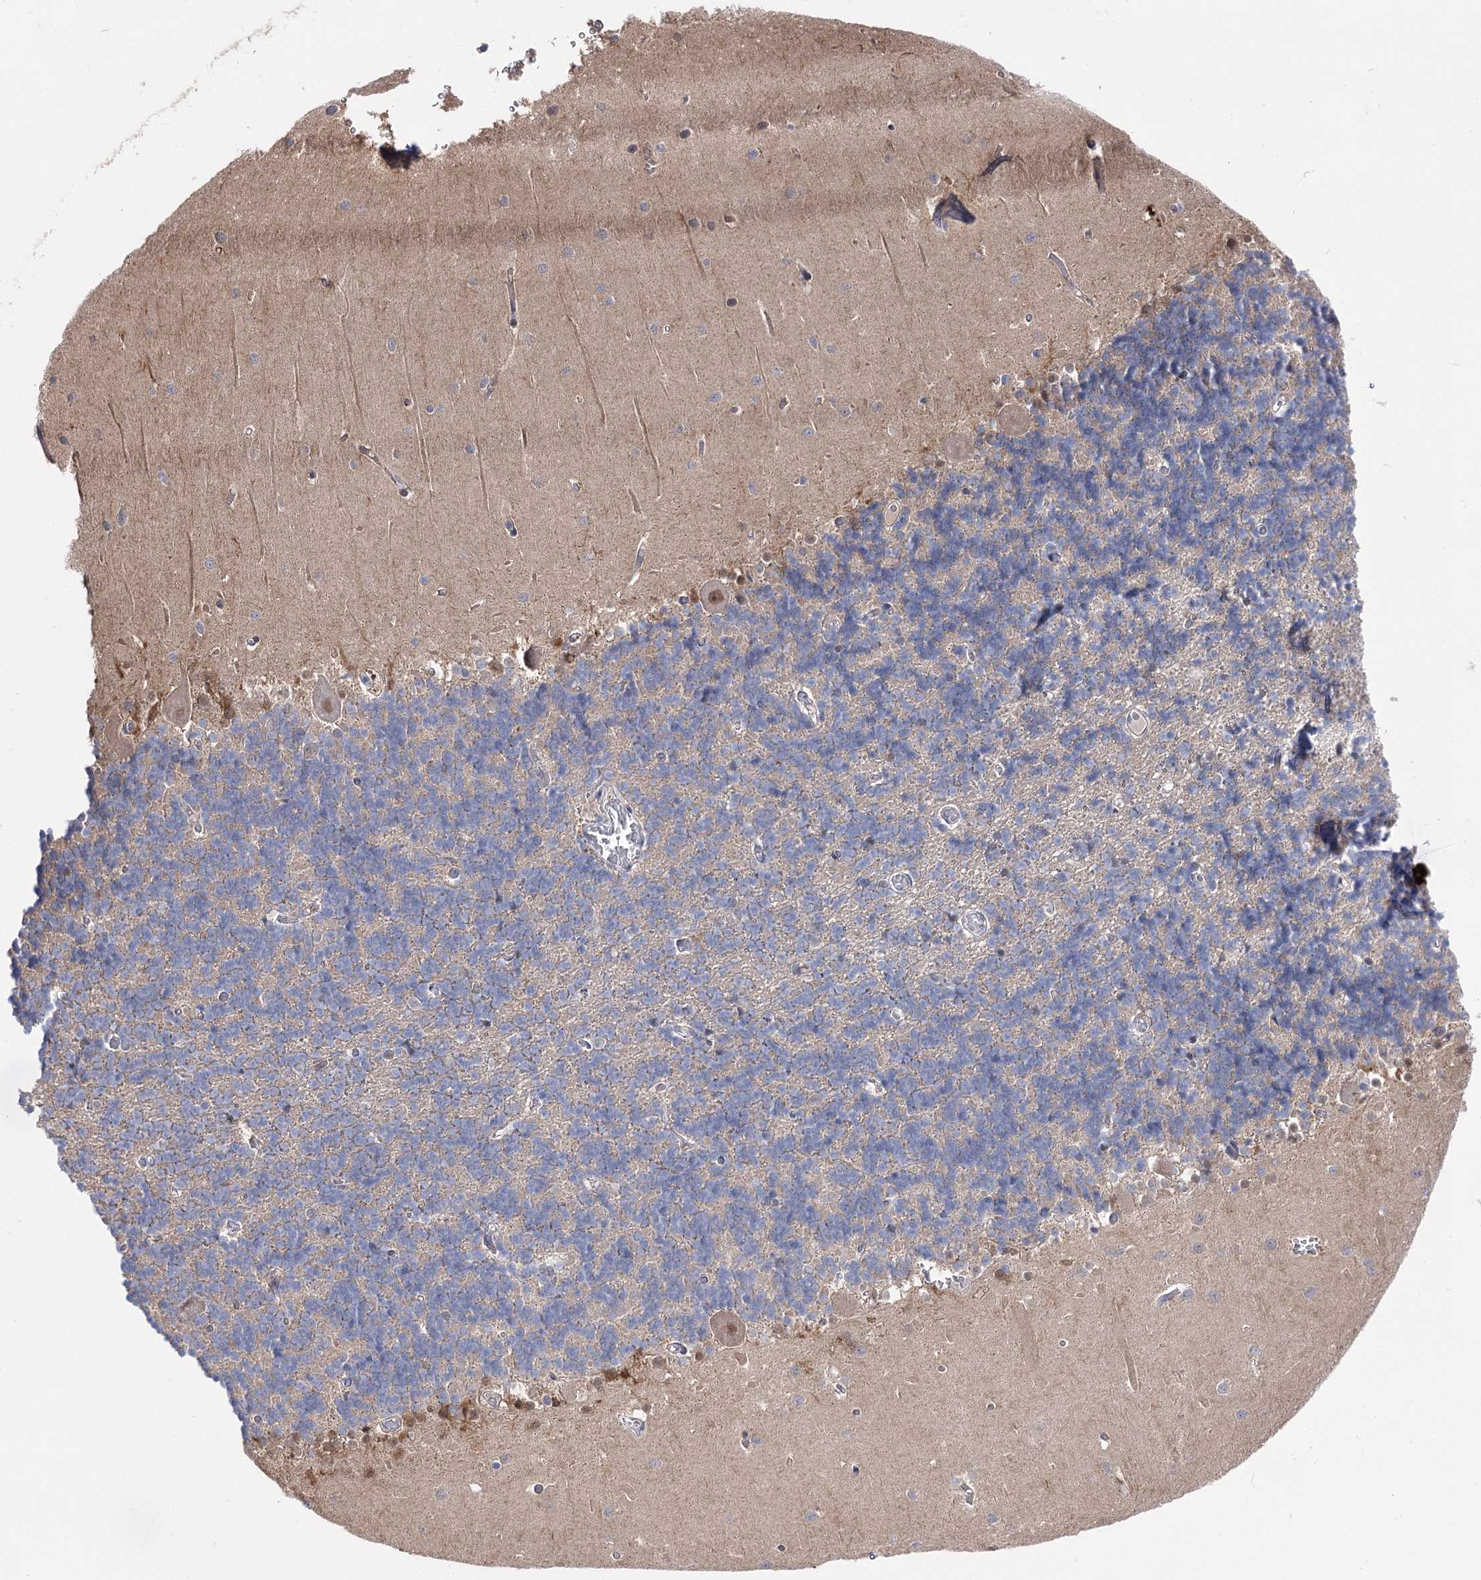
{"staining": {"intensity": "weak", "quantity": "25%-75%", "location": "cytoplasmic/membranous"}, "tissue": "cerebellum", "cell_type": "Cells in granular layer", "image_type": "normal", "snomed": [{"axis": "morphology", "description": "Normal tissue, NOS"}, {"axis": "topography", "description": "Cerebellum"}], "caption": "Immunohistochemical staining of normal human cerebellum exhibits 25%-75% levels of weak cytoplasmic/membranous protein staining in approximately 25%-75% of cells in granular layer. (DAB IHC, brown staining for protein, blue staining for nuclei).", "gene": "UGP2", "patient": {"sex": "male", "age": 37}}